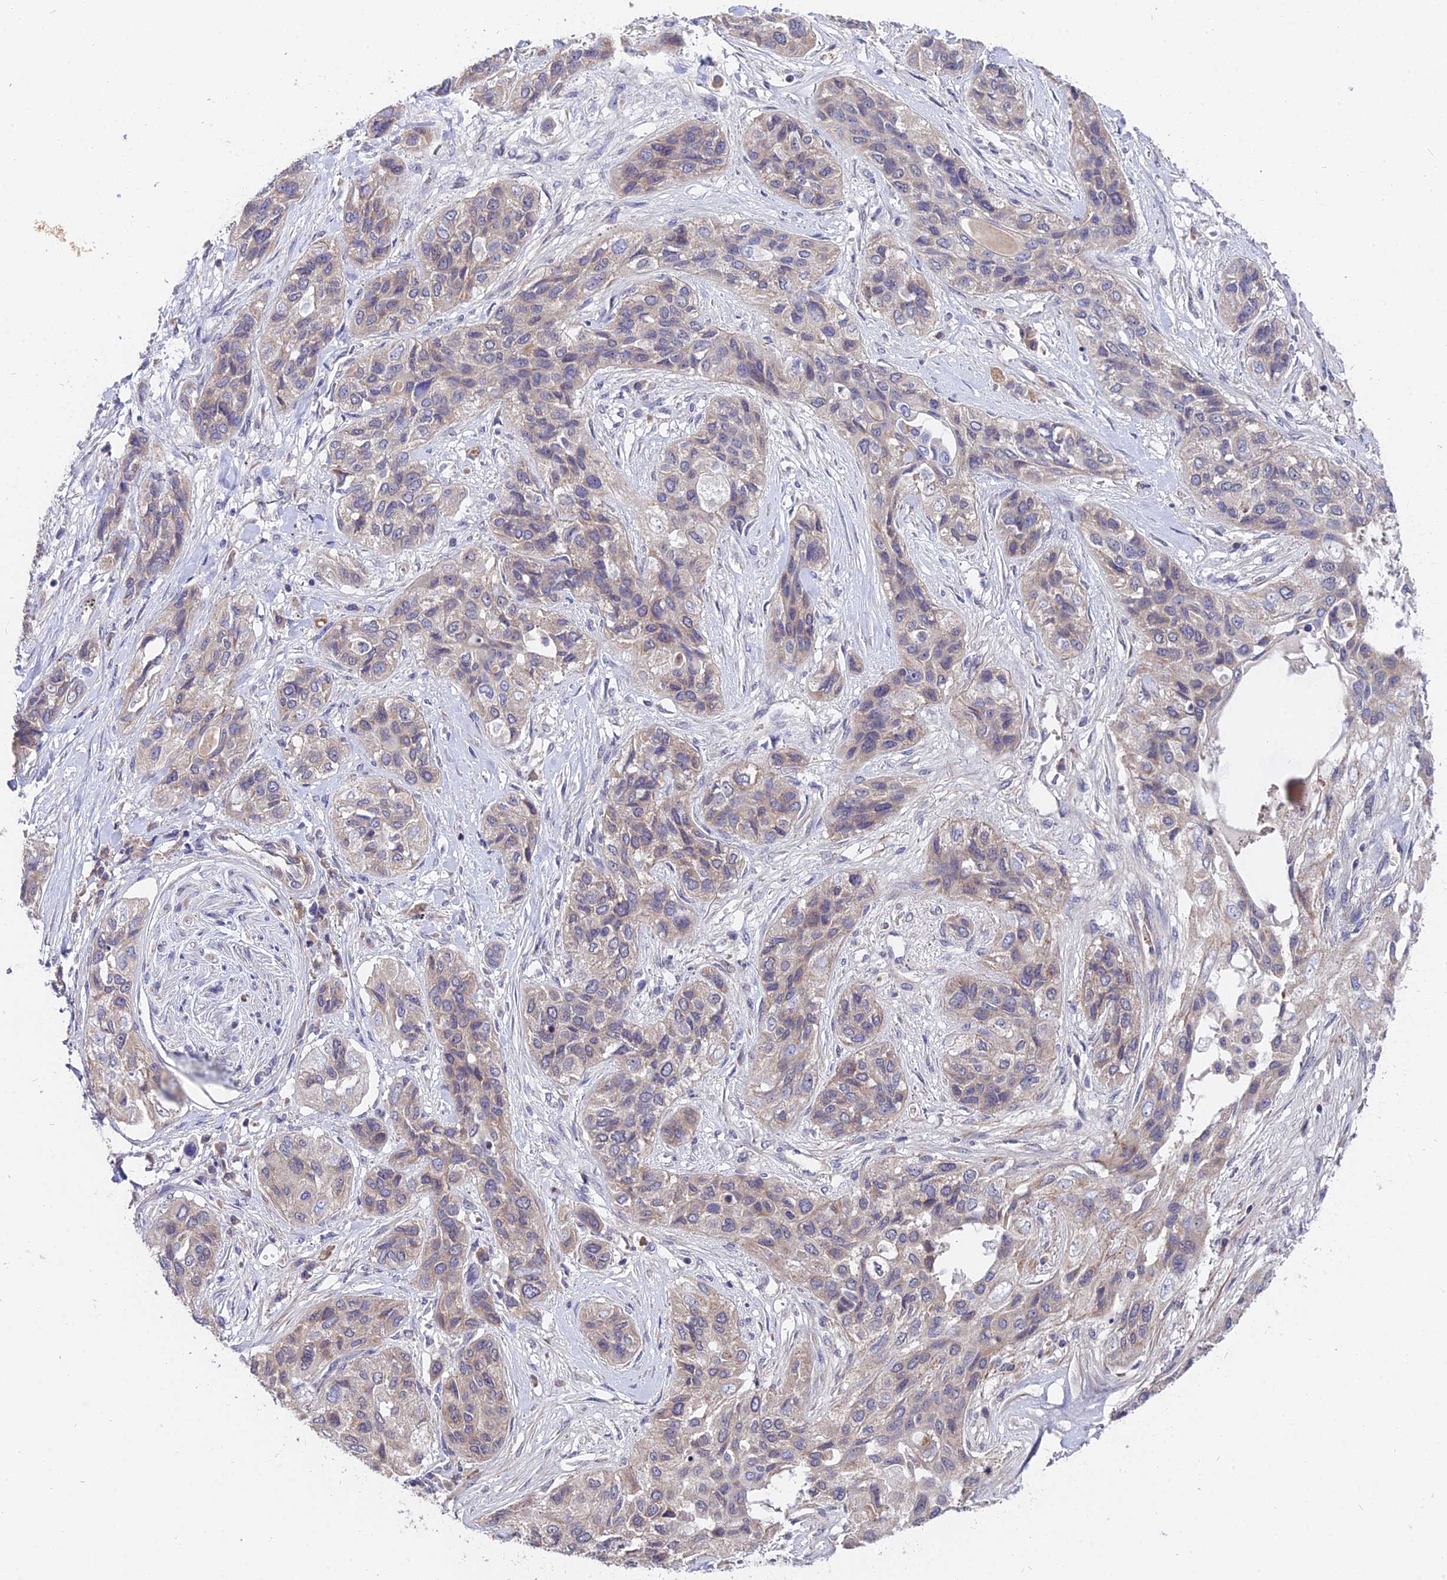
{"staining": {"intensity": "weak", "quantity": "<25%", "location": "cytoplasmic/membranous"}, "tissue": "lung cancer", "cell_type": "Tumor cells", "image_type": "cancer", "snomed": [{"axis": "morphology", "description": "Squamous cell carcinoma, NOS"}, {"axis": "topography", "description": "Lung"}], "caption": "Protein analysis of lung cancer (squamous cell carcinoma) shows no significant staining in tumor cells.", "gene": "TRMT1", "patient": {"sex": "female", "age": 70}}